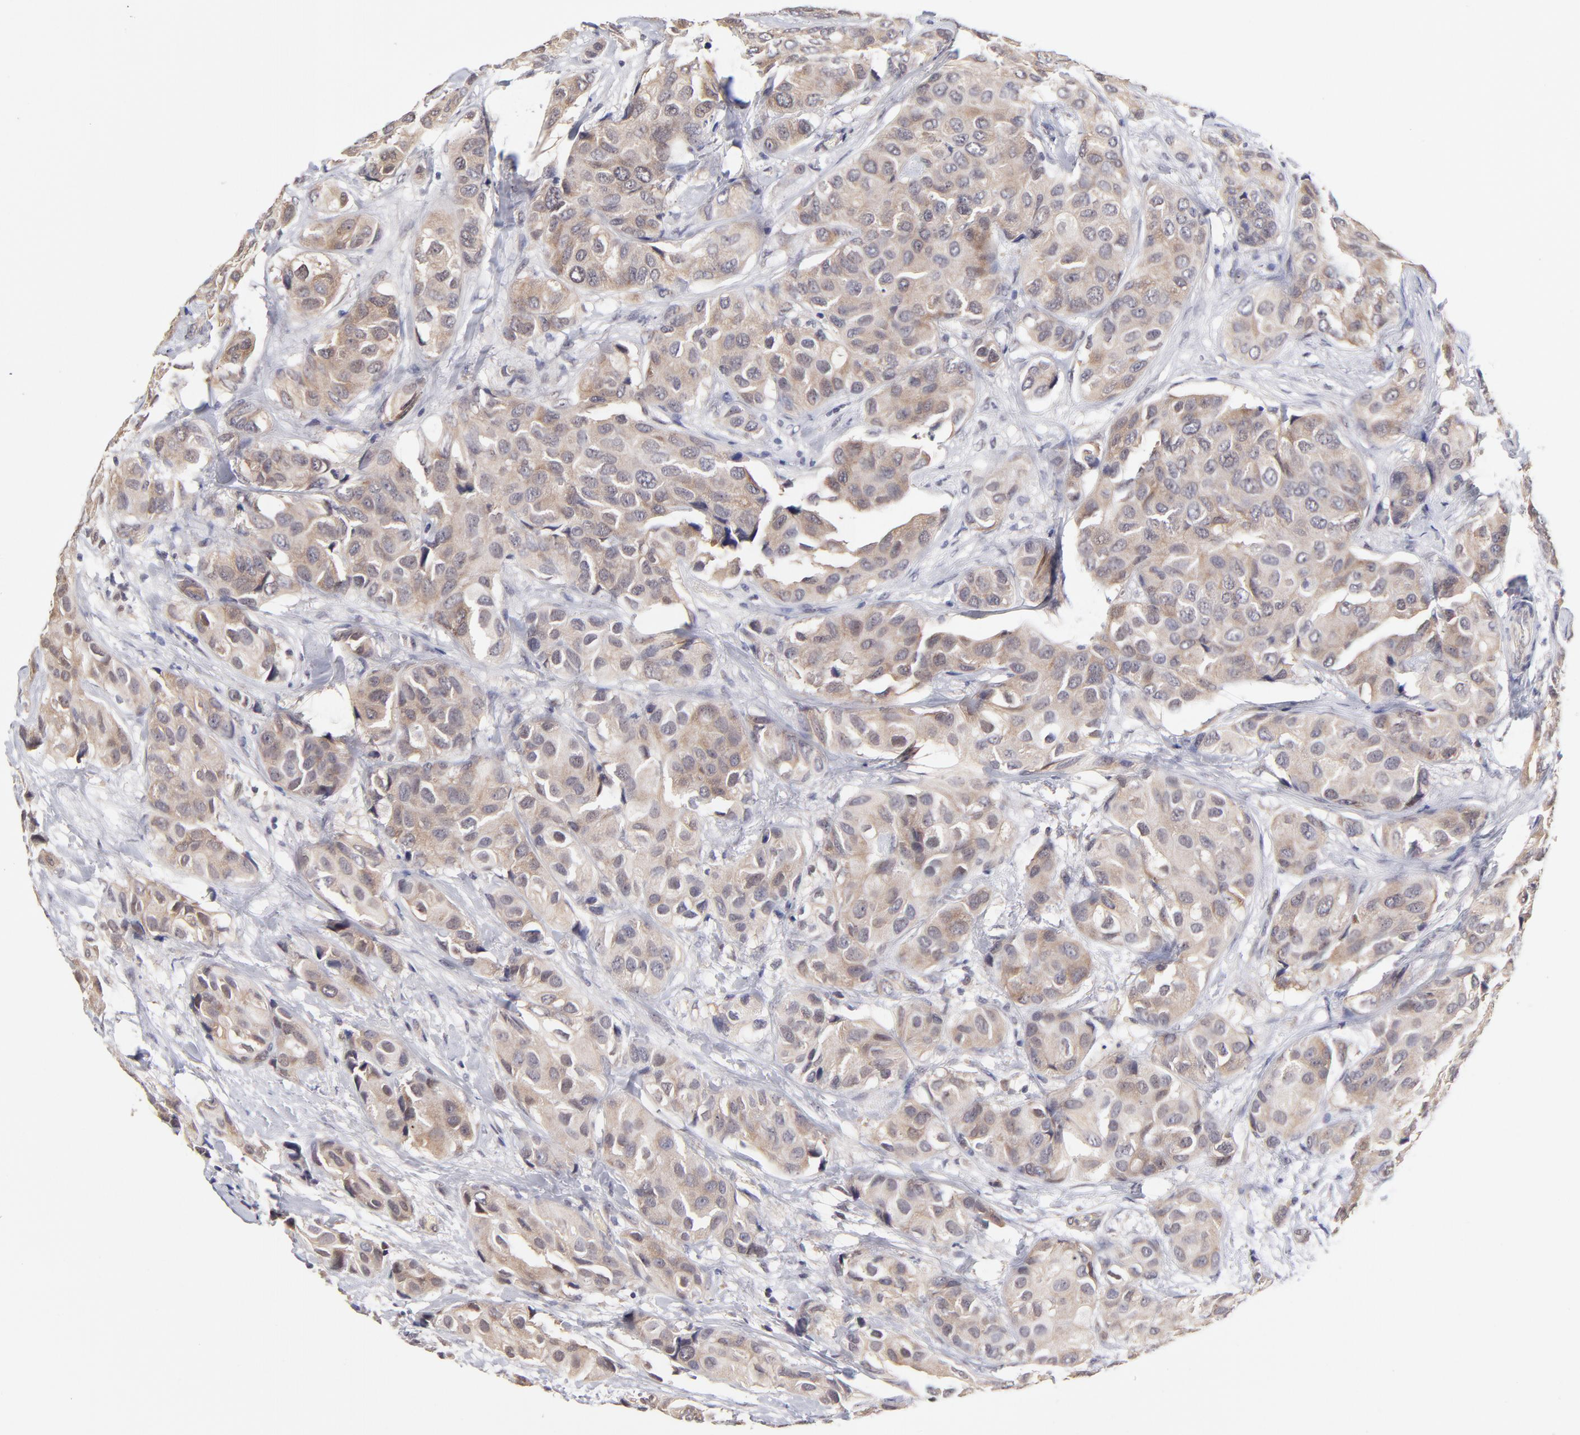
{"staining": {"intensity": "moderate", "quantity": ">75%", "location": "cytoplasmic/membranous"}, "tissue": "breast cancer", "cell_type": "Tumor cells", "image_type": "cancer", "snomed": [{"axis": "morphology", "description": "Duct carcinoma"}, {"axis": "topography", "description": "Breast"}], "caption": "Protein staining by immunohistochemistry exhibits moderate cytoplasmic/membranous staining in approximately >75% of tumor cells in invasive ductal carcinoma (breast).", "gene": "ZNF10", "patient": {"sex": "female", "age": 68}}